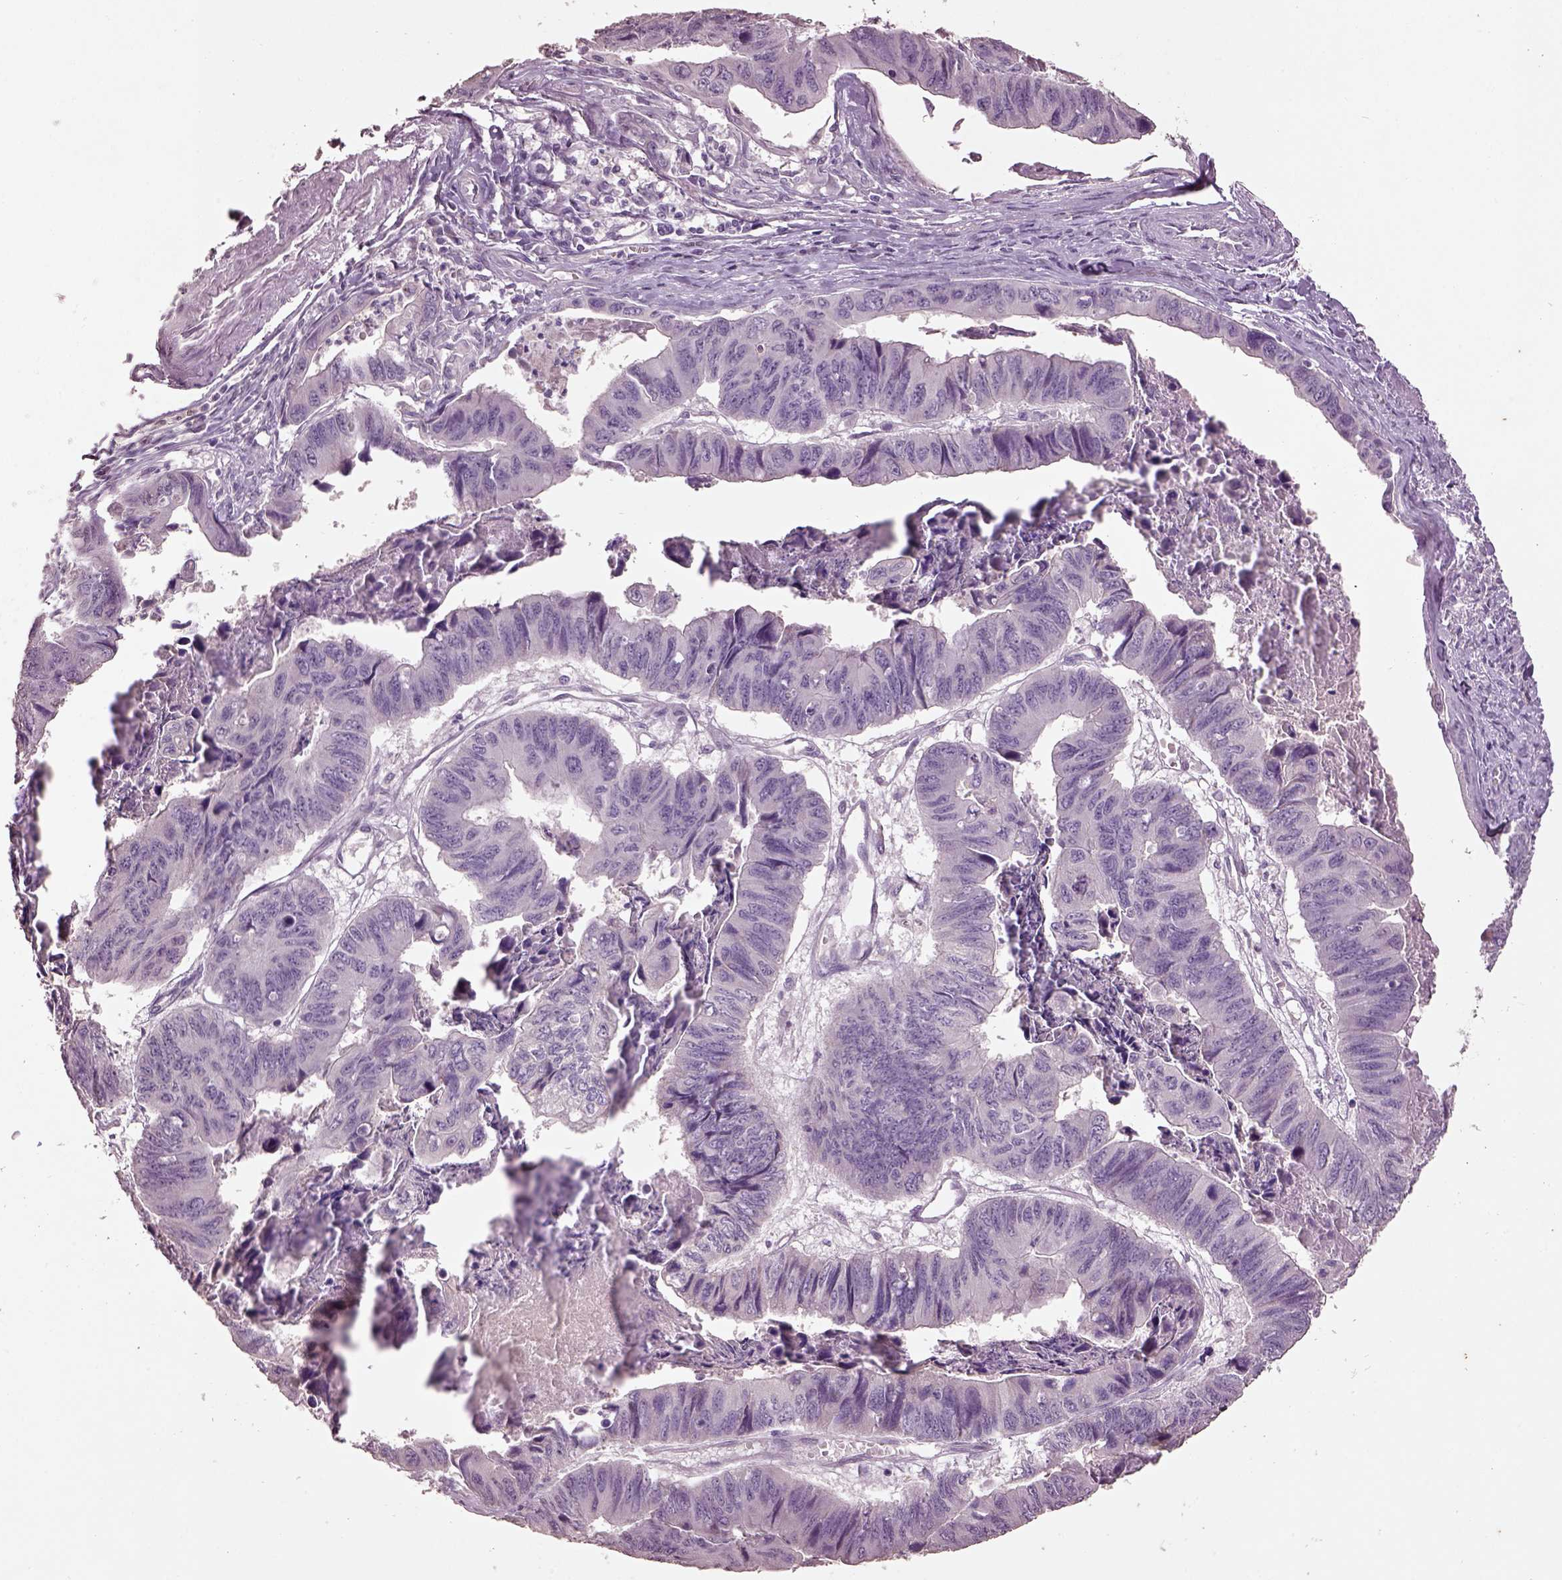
{"staining": {"intensity": "negative", "quantity": "none", "location": "none"}, "tissue": "stomach cancer", "cell_type": "Tumor cells", "image_type": "cancer", "snomed": [{"axis": "morphology", "description": "Adenocarcinoma, NOS"}, {"axis": "topography", "description": "Stomach, lower"}], "caption": "High magnification brightfield microscopy of adenocarcinoma (stomach) stained with DAB (3,3'-diaminobenzidine) (brown) and counterstained with hematoxylin (blue): tumor cells show no significant expression.", "gene": "KCNIP3", "patient": {"sex": "male", "age": 77}}